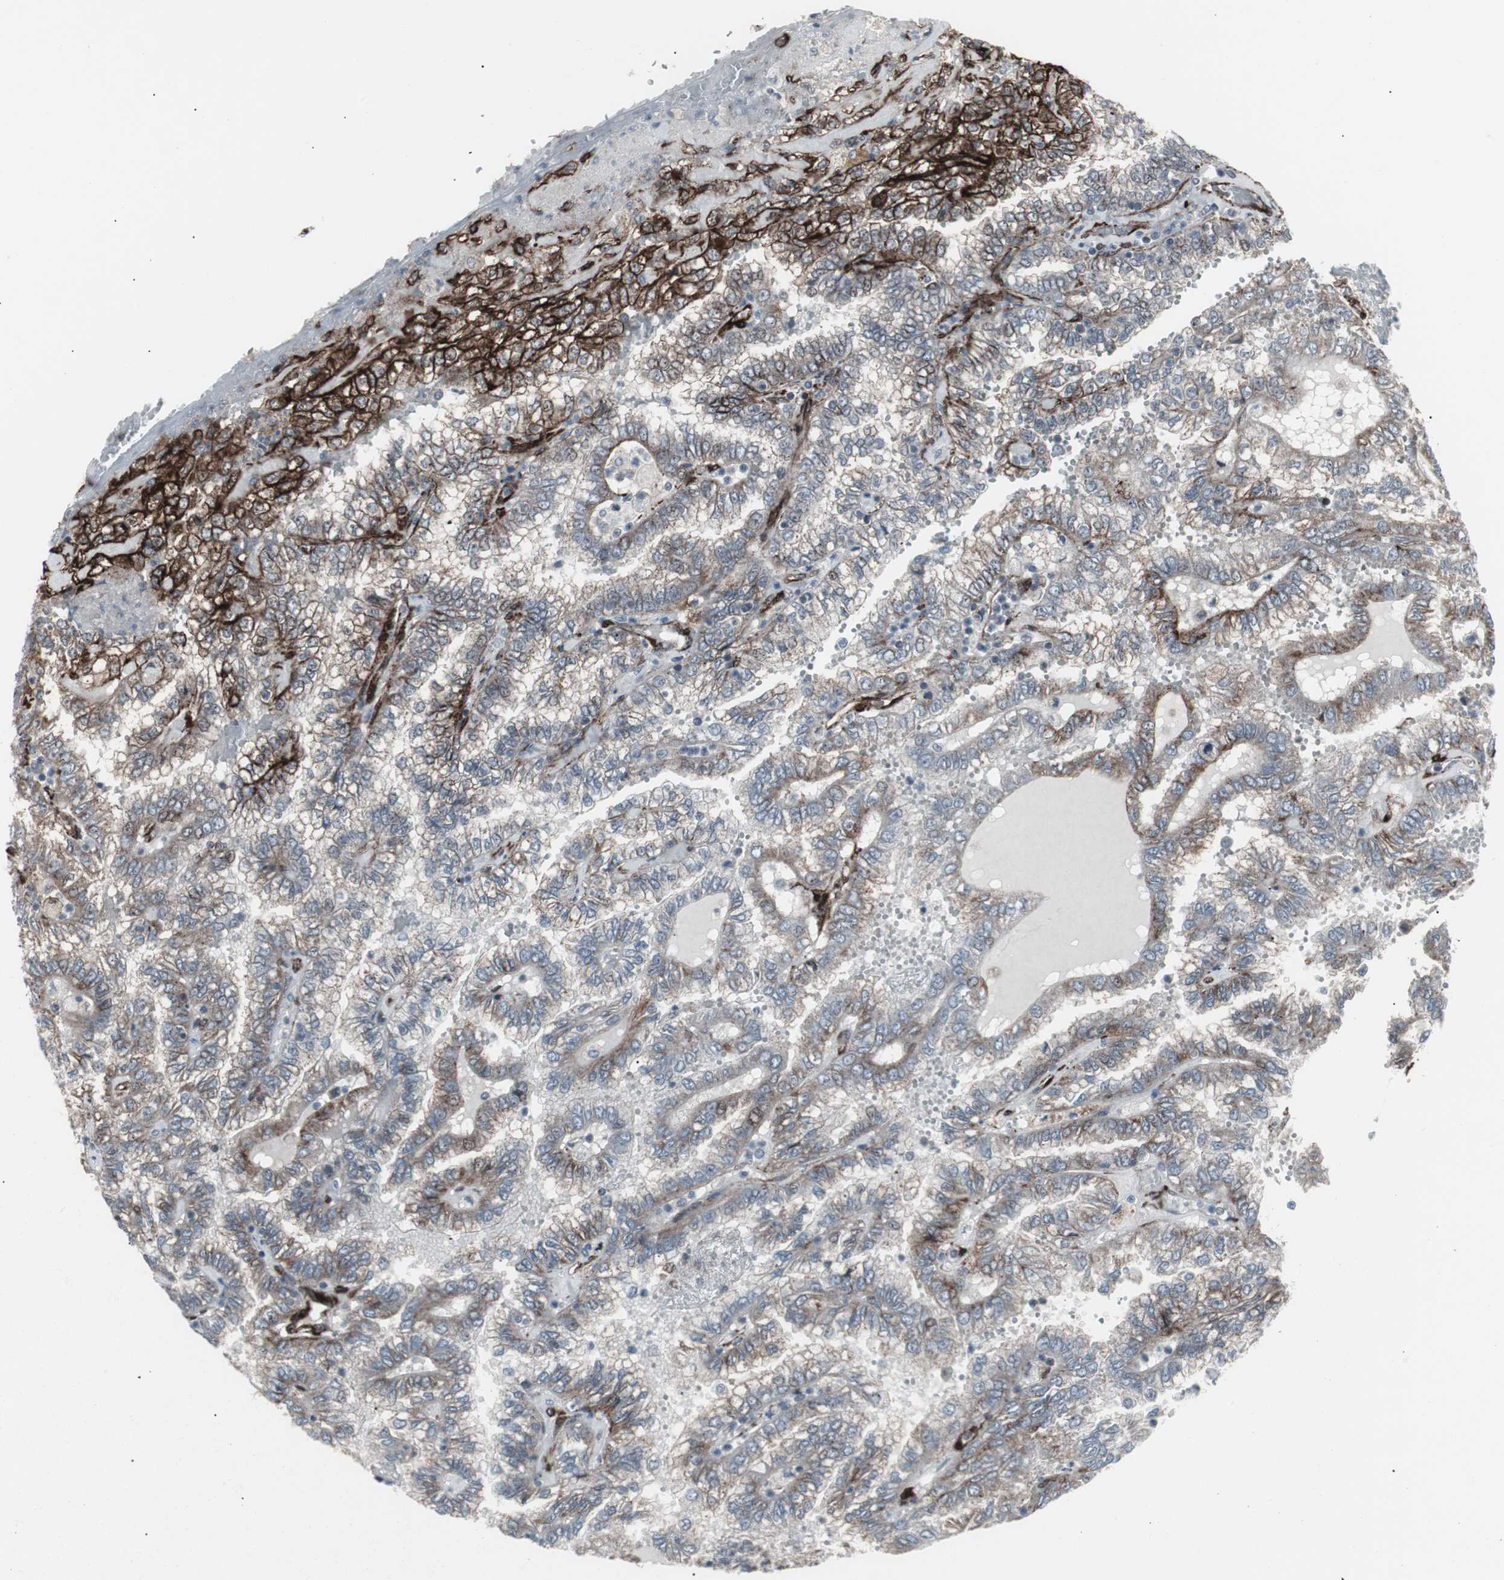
{"staining": {"intensity": "strong", "quantity": "<25%", "location": "cytoplasmic/membranous"}, "tissue": "renal cancer", "cell_type": "Tumor cells", "image_type": "cancer", "snomed": [{"axis": "morphology", "description": "Inflammation, NOS"}, {"axis": "morphology", "description": "Adenocarcinoma, NOS"}, {"axis": "topography", "description": "Kidney"}], "caption": "The immunohistochemical stain highlights strong cytoplasmic/membranous staining in tumor cells of renal cancer (adenocarcinoma) tissue. The staining was performed using DAB, with brown indicating positive protein expression. Nuclei are stained blue with hematoxylin.", "gene": "PDGFA", "patient": {"sex": "male", "age": 68}}